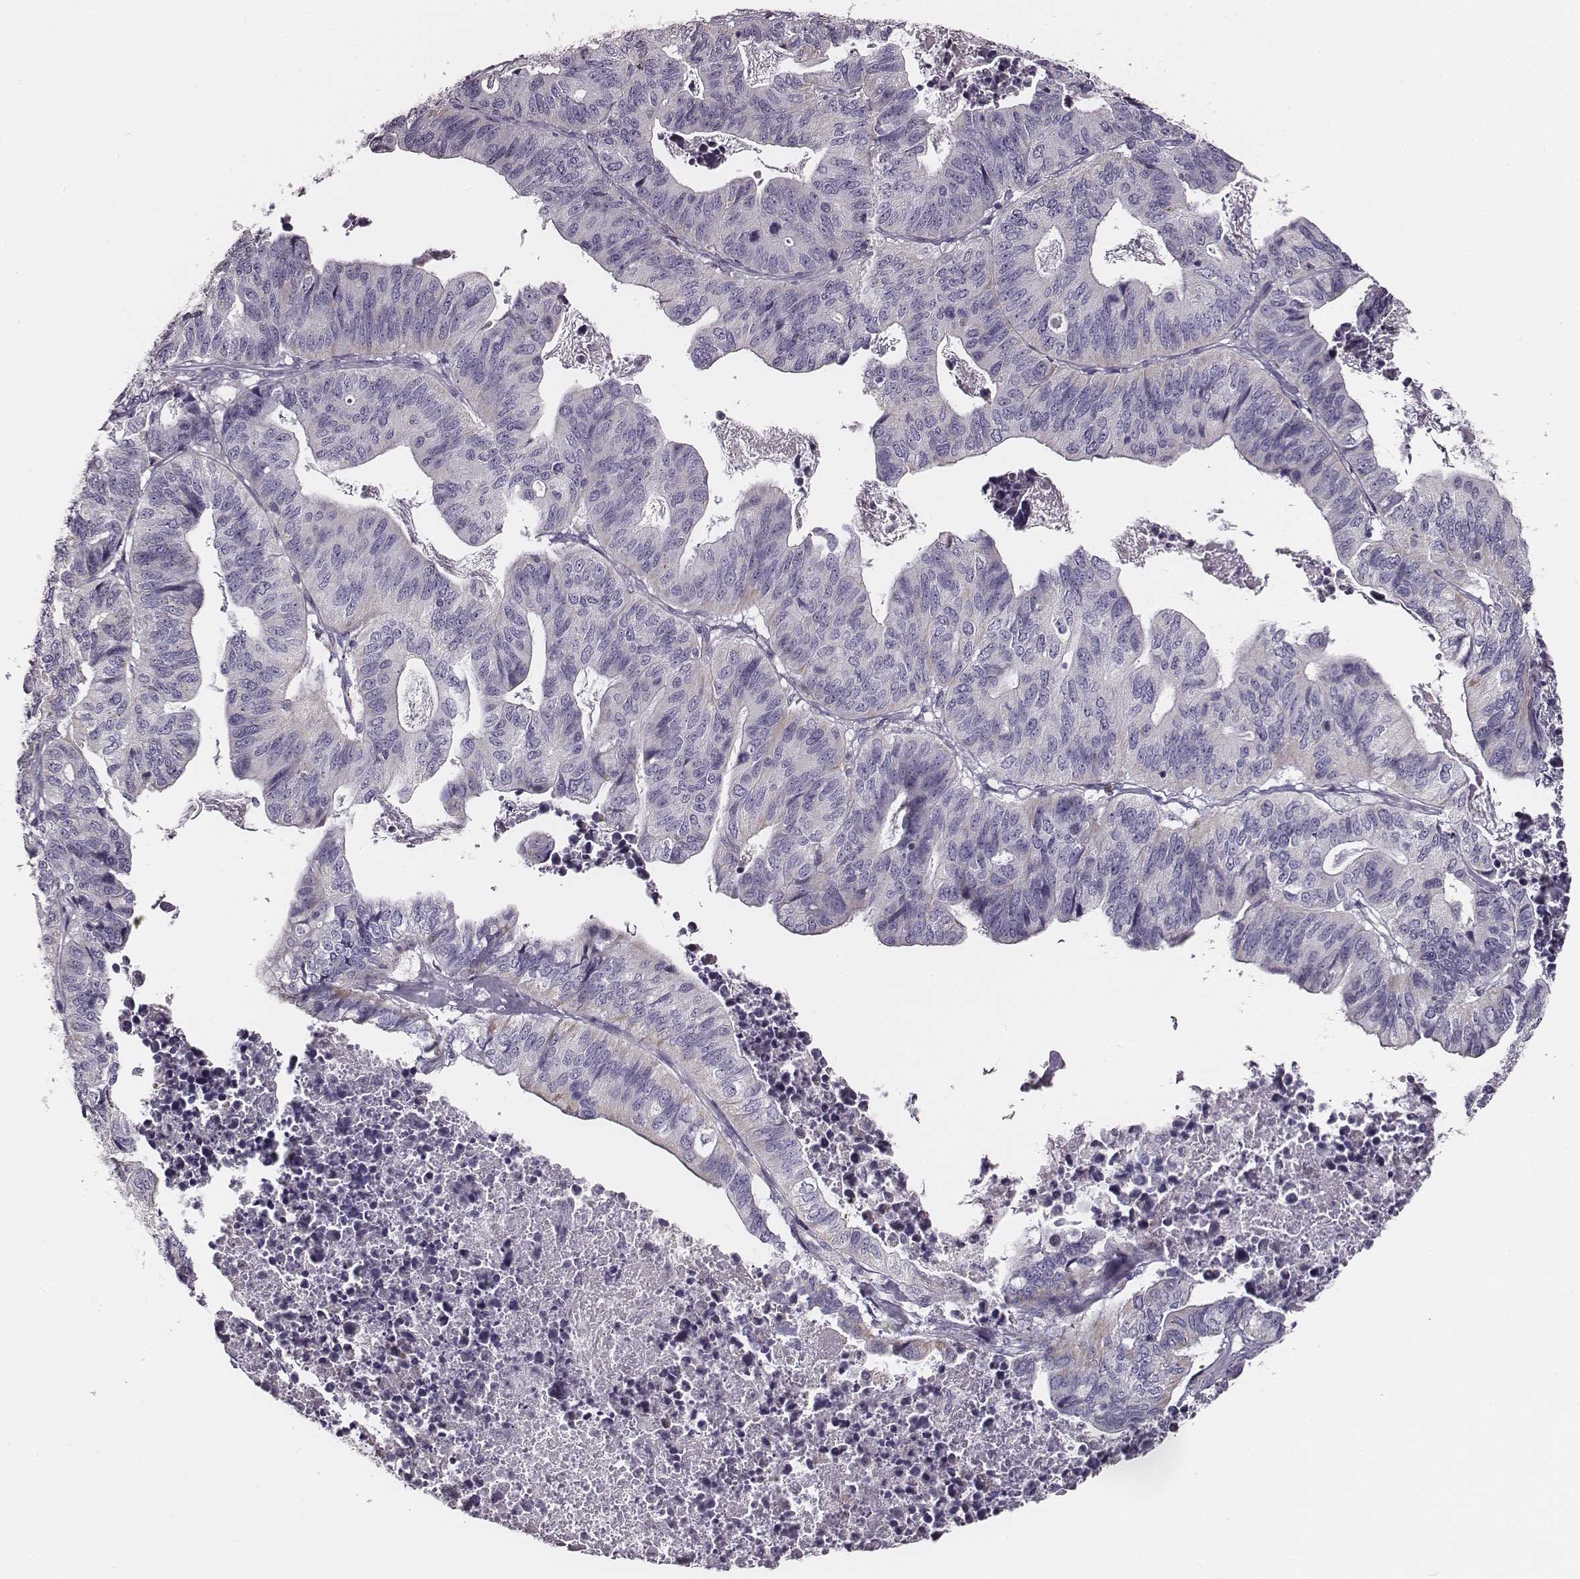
{"staining": {"intensity": "negative", "quantity": "none", "location": "none"}, "tissue": "stomach cancer", "cell_type": "Tumor cells", "image_type": "cancer", "snomed": [{"axis": "morphology", "description": "Adenocarcinoma, NOS"}, {"axis": "topography", "description": "Stomach, upper"}], "caption": "Tumor cells are negative for protein expression in human stomach cancer (adenocarcinoma). (Immunohistochemistry (ihc), brightfield microscopy, high magnification).", "gene": "UBL4B", "patient": {"sex": "female", "age": 67}}